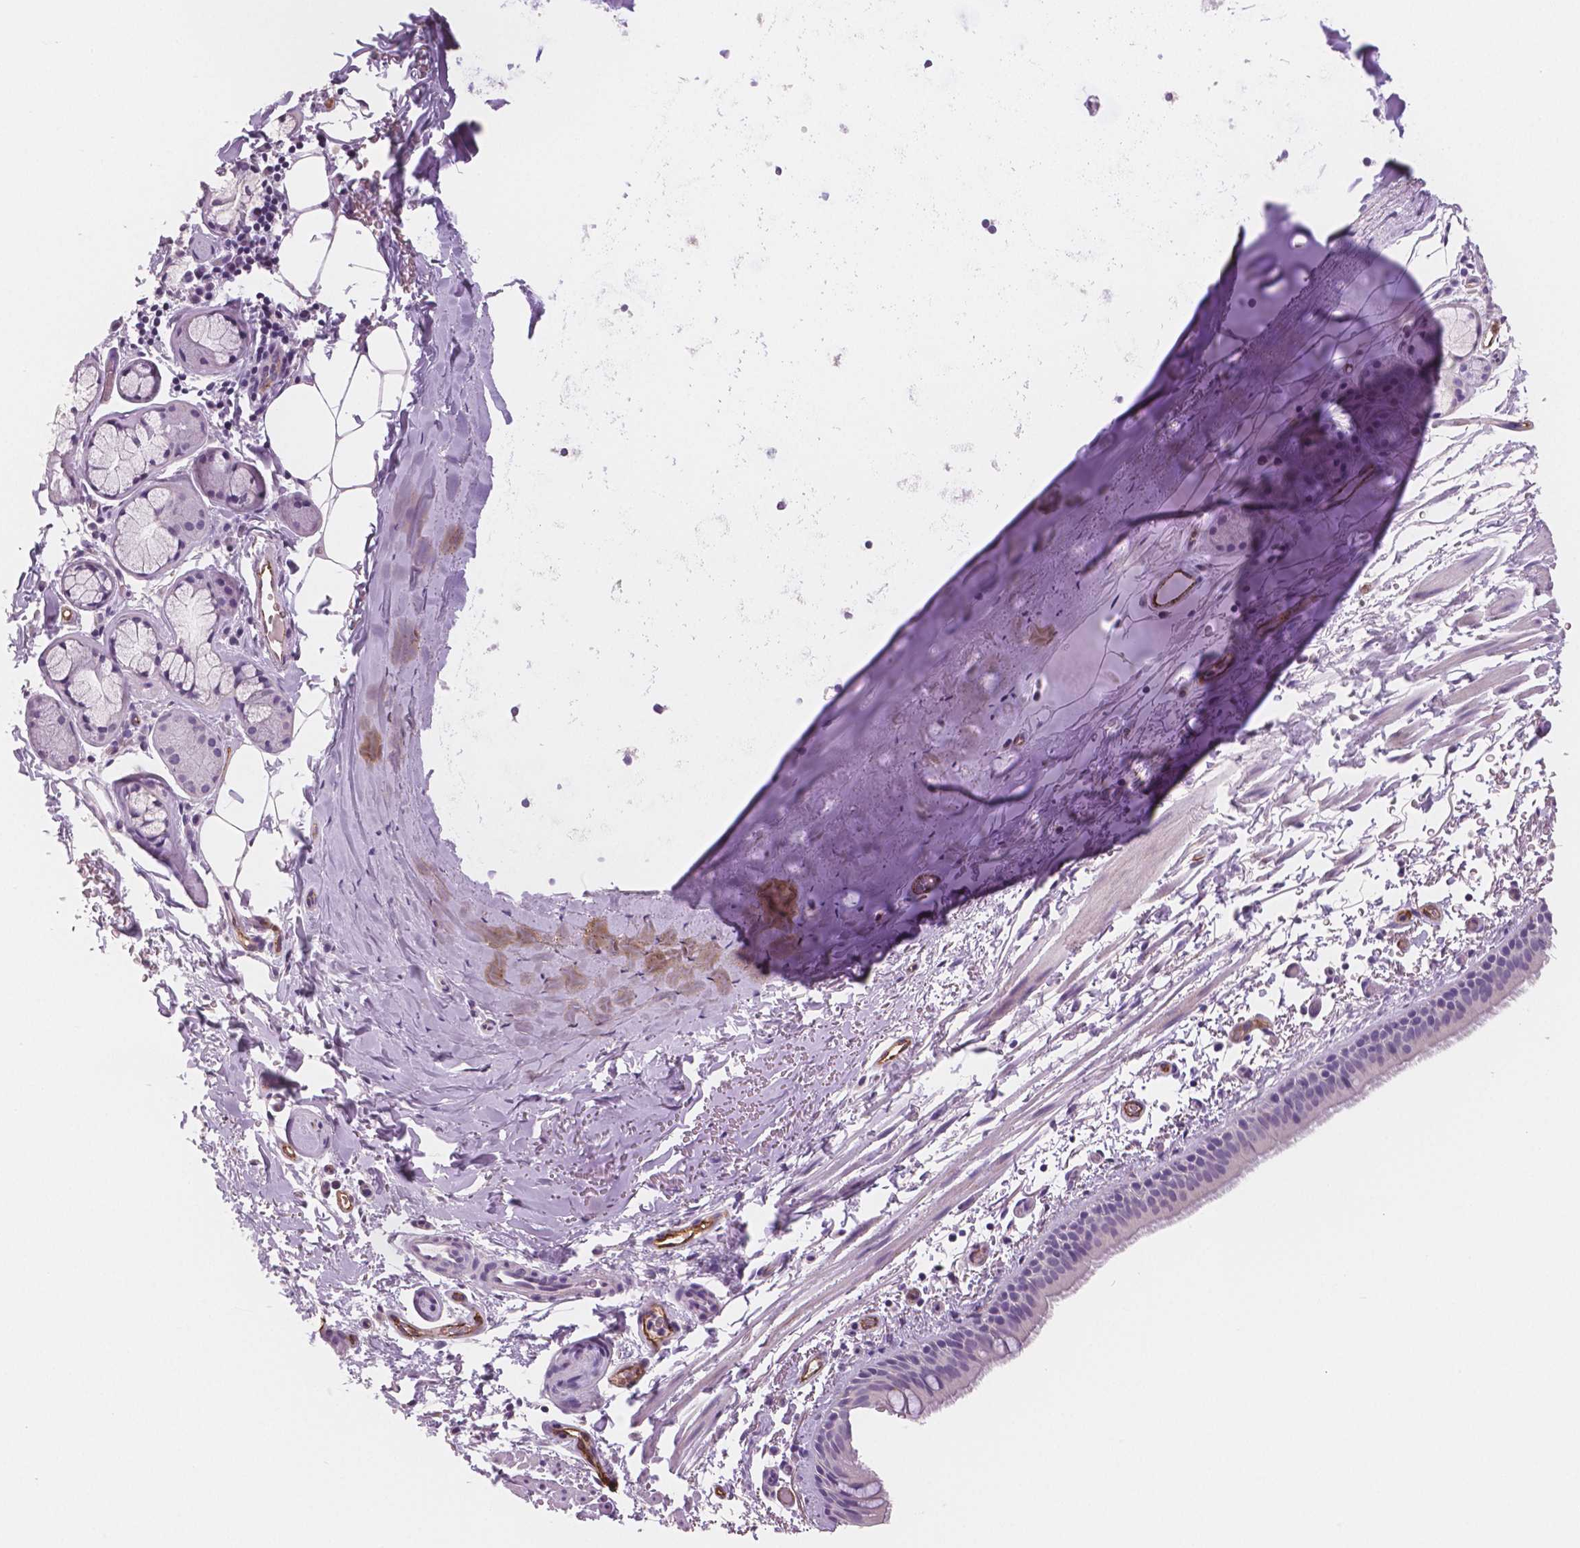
{"staining": {"intensity": "negative", "quantity": "none", "location": "none"}, "tissue": "bronchus", "cell_type": "Respiratory epithelial cells", "image_type": "normal", "snomed": [{"axis": "morphology", "description": "Normal tissue, NOS"}, {"axis": "topography", "description": "Bronchus"}], "caption": "An immunohistochemistry (IHC) photomicrograph of normal bronchus is shown. There is no staining in respiratory epithelial cells of bronchus. The staining is performed using DAB brown chromogen with nuclei counter-stained in using hematoxylin.", "gene": "TSPAN7", "patient": {"sex": "female", "age": 61}}